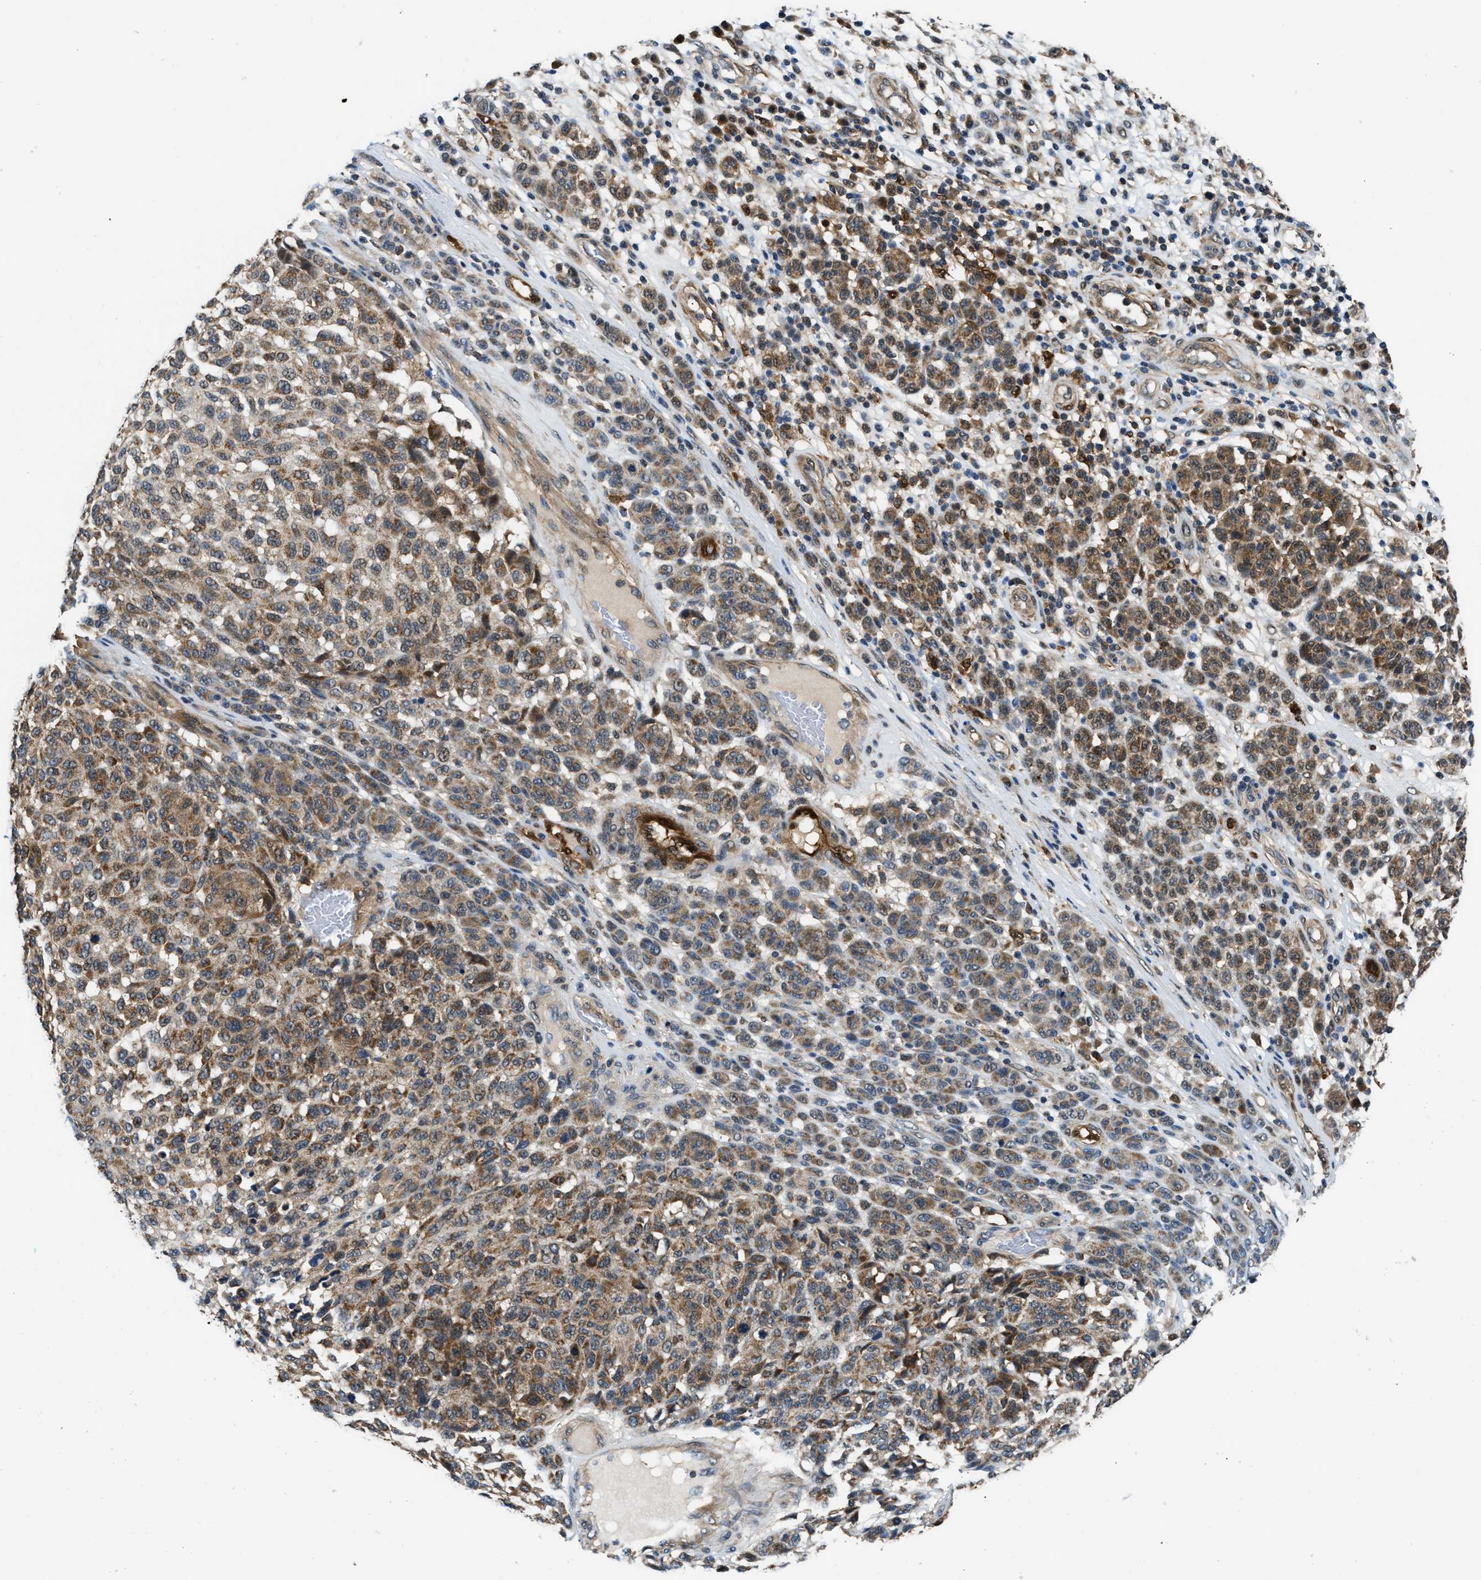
{"staining": {"intensity": "moderate", "quantity": ">75%", "location": "cytoplasmic/membranous"}, "tissue": "melanoma", "cell_type": "Tumor cells", "image_type": "cancer", "snomed": [{"axis": "morphology", "description": "Malignant melanoma, NOS"}, {"axis": "topography", "description": "Skin"}], "caption": "Immunohistochemistry photomicrograph of human malignant melanoma stained for a protein (brown), which shows medium levels of moderate cytoplasmic/membranous staining in approximately >75% of tumor cells.", "gene": "PPA1", "patient": {"sex": "male", "age": 59}}